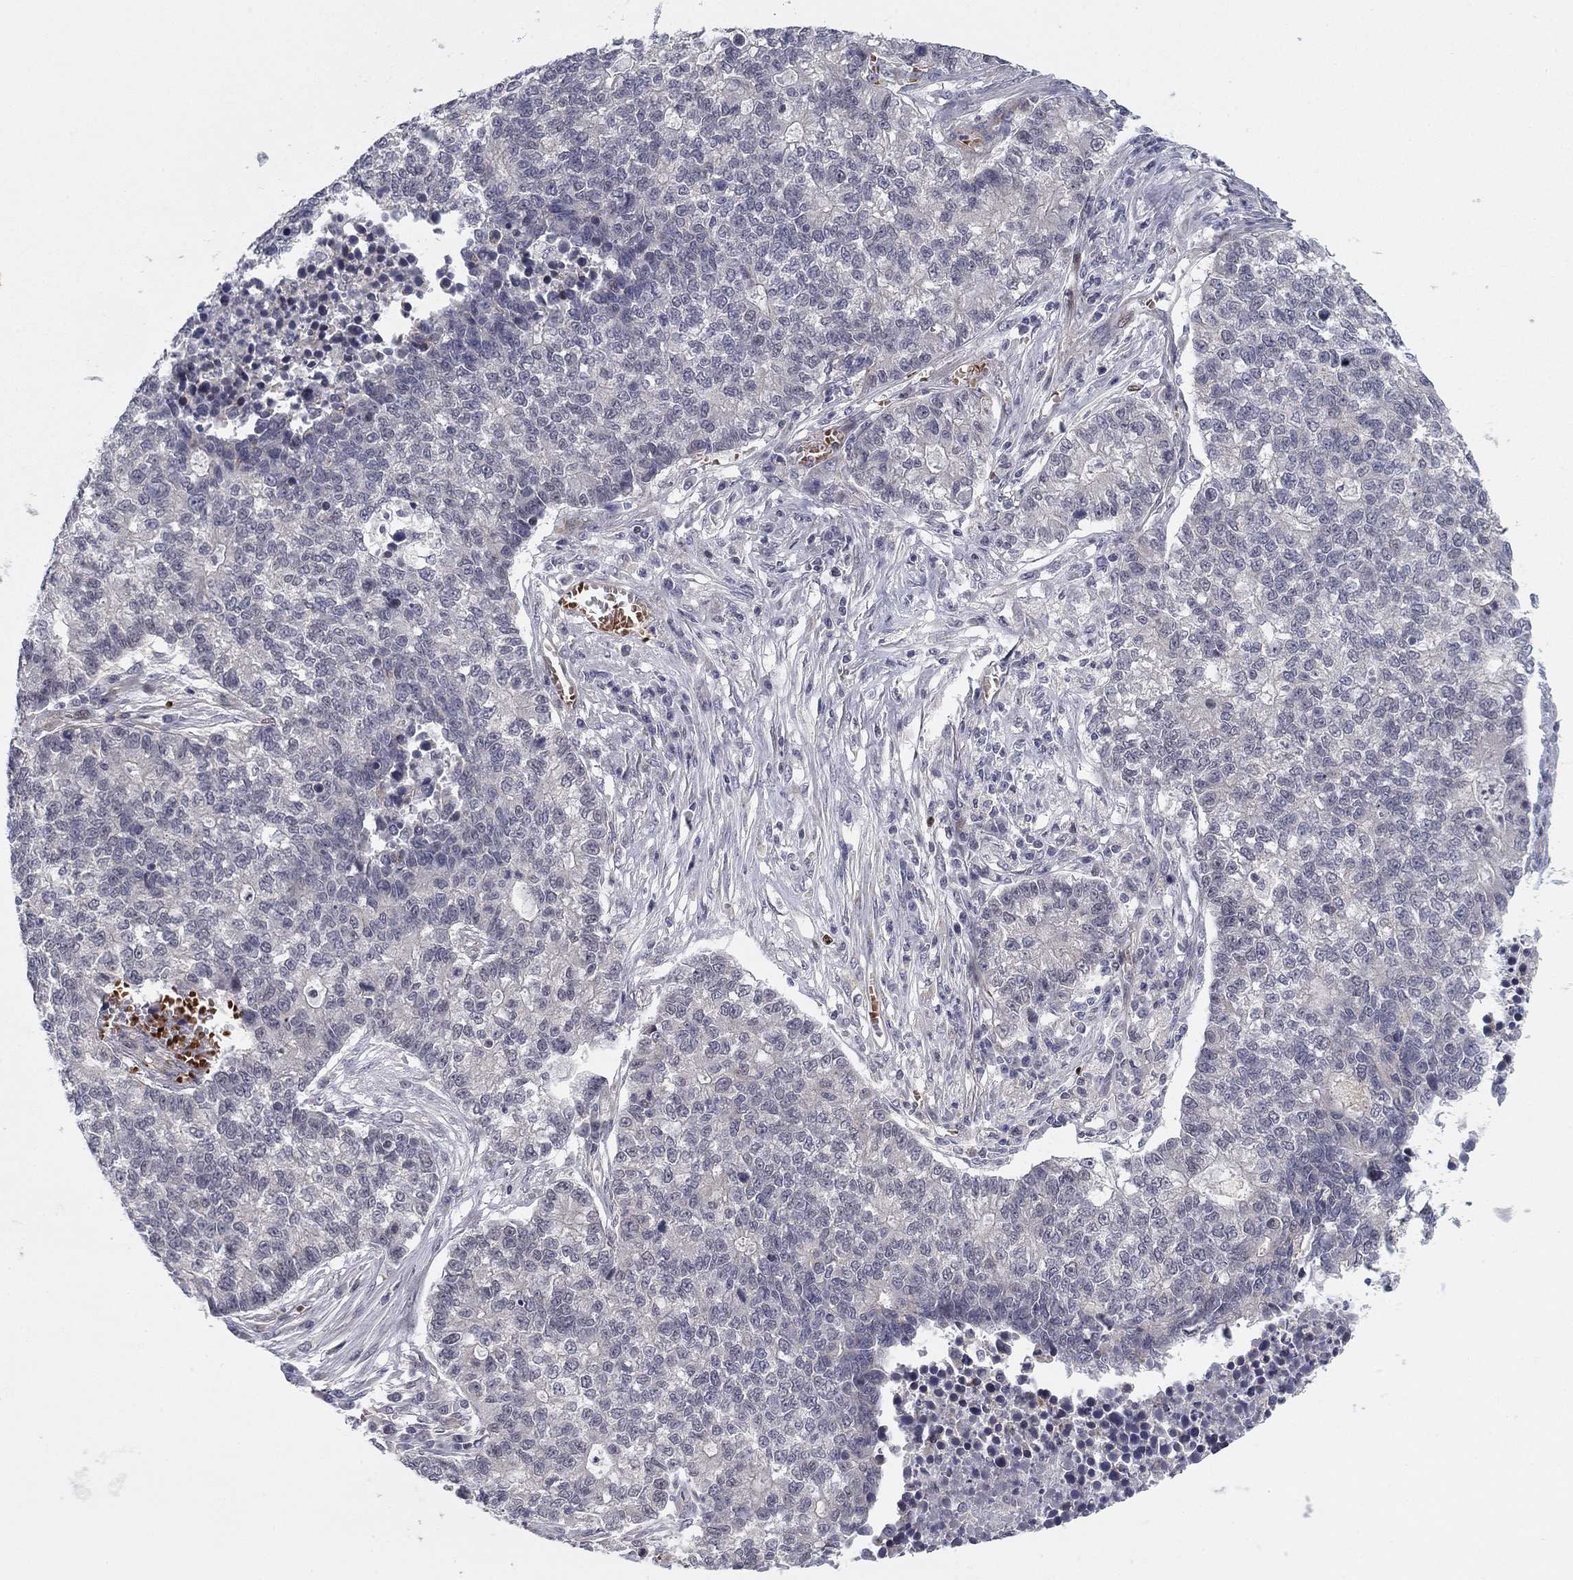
{"staining": {"intensity": "negative", "quantity": "none", "location": "none"}, "tissue": "lung cancer", "cell_type": "Tumor cells", "image_type": "cancer", "snomed": [{"axis": "morphology", "description": "Adenocarcinoma, NOS"}, {"axis": "topography", "description": "Lung"}], "caption": "High power microscopy histopathology image of an IHC histopathology image of adenocarcinoma (lung), revealing no significant staining in tumor cells.", "gene": "BCL11A", "patient": {"sex": "male", "age": 57}}